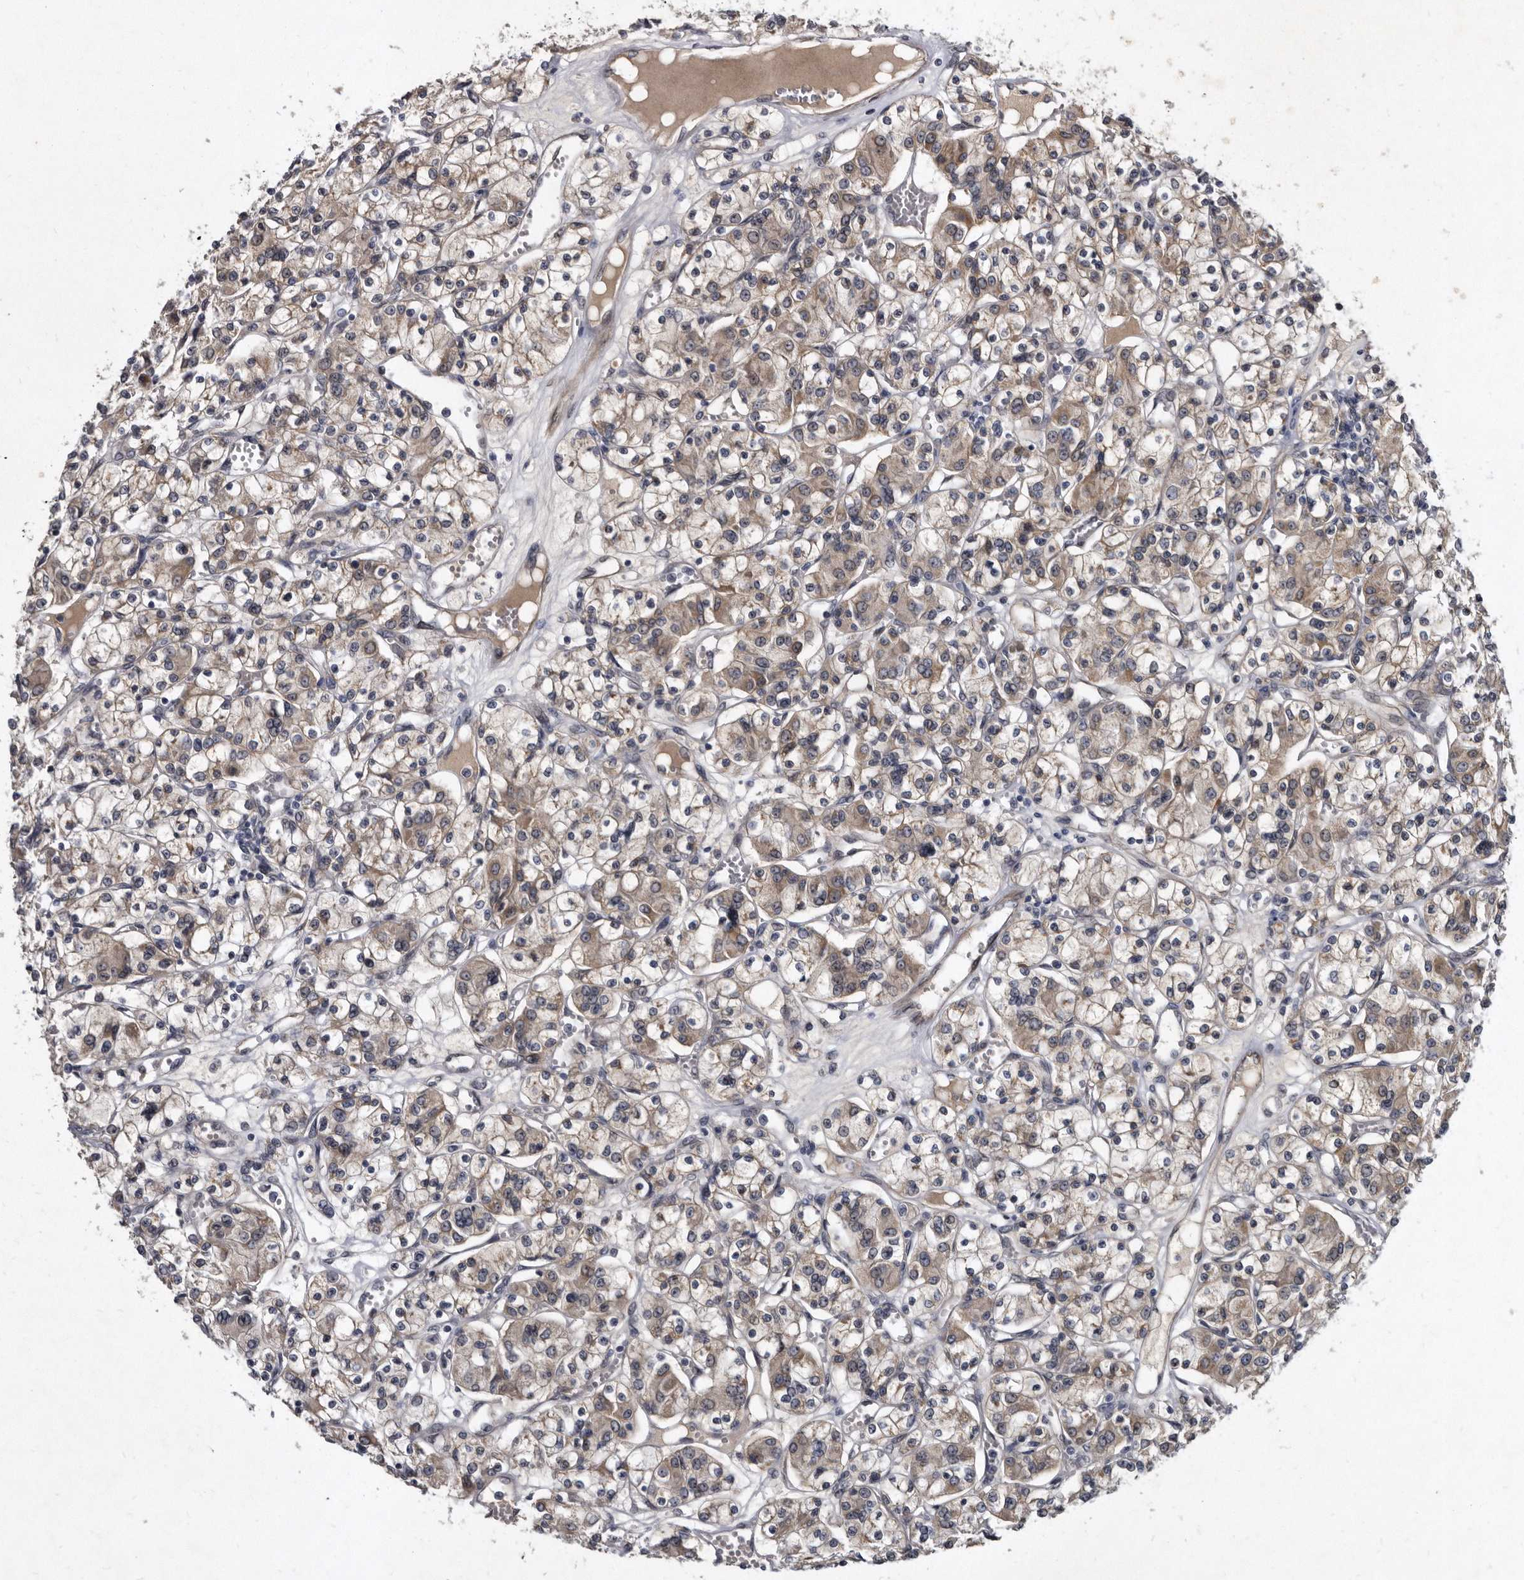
{"staining": {"intensity": "weak", "quantity": ">75%", "location": "cytoplasmic/membranous"}, "tissue": "renal cancer", "cell_type": "Tumor cells", "image_type": "cancer", "snomed": [{"axis": "morphology", "description": "Adenocarcinoma, NOS"}, {"axis": "topography", "description": "Kidney"}], "caption": "A brown stain shows weak cytoplasmic/membranous staining of a protein in renal cancer (adenocarcinoma) tumor cells.", "gene": "PROM1", "patient": {"sex": "female", "age": 59}}